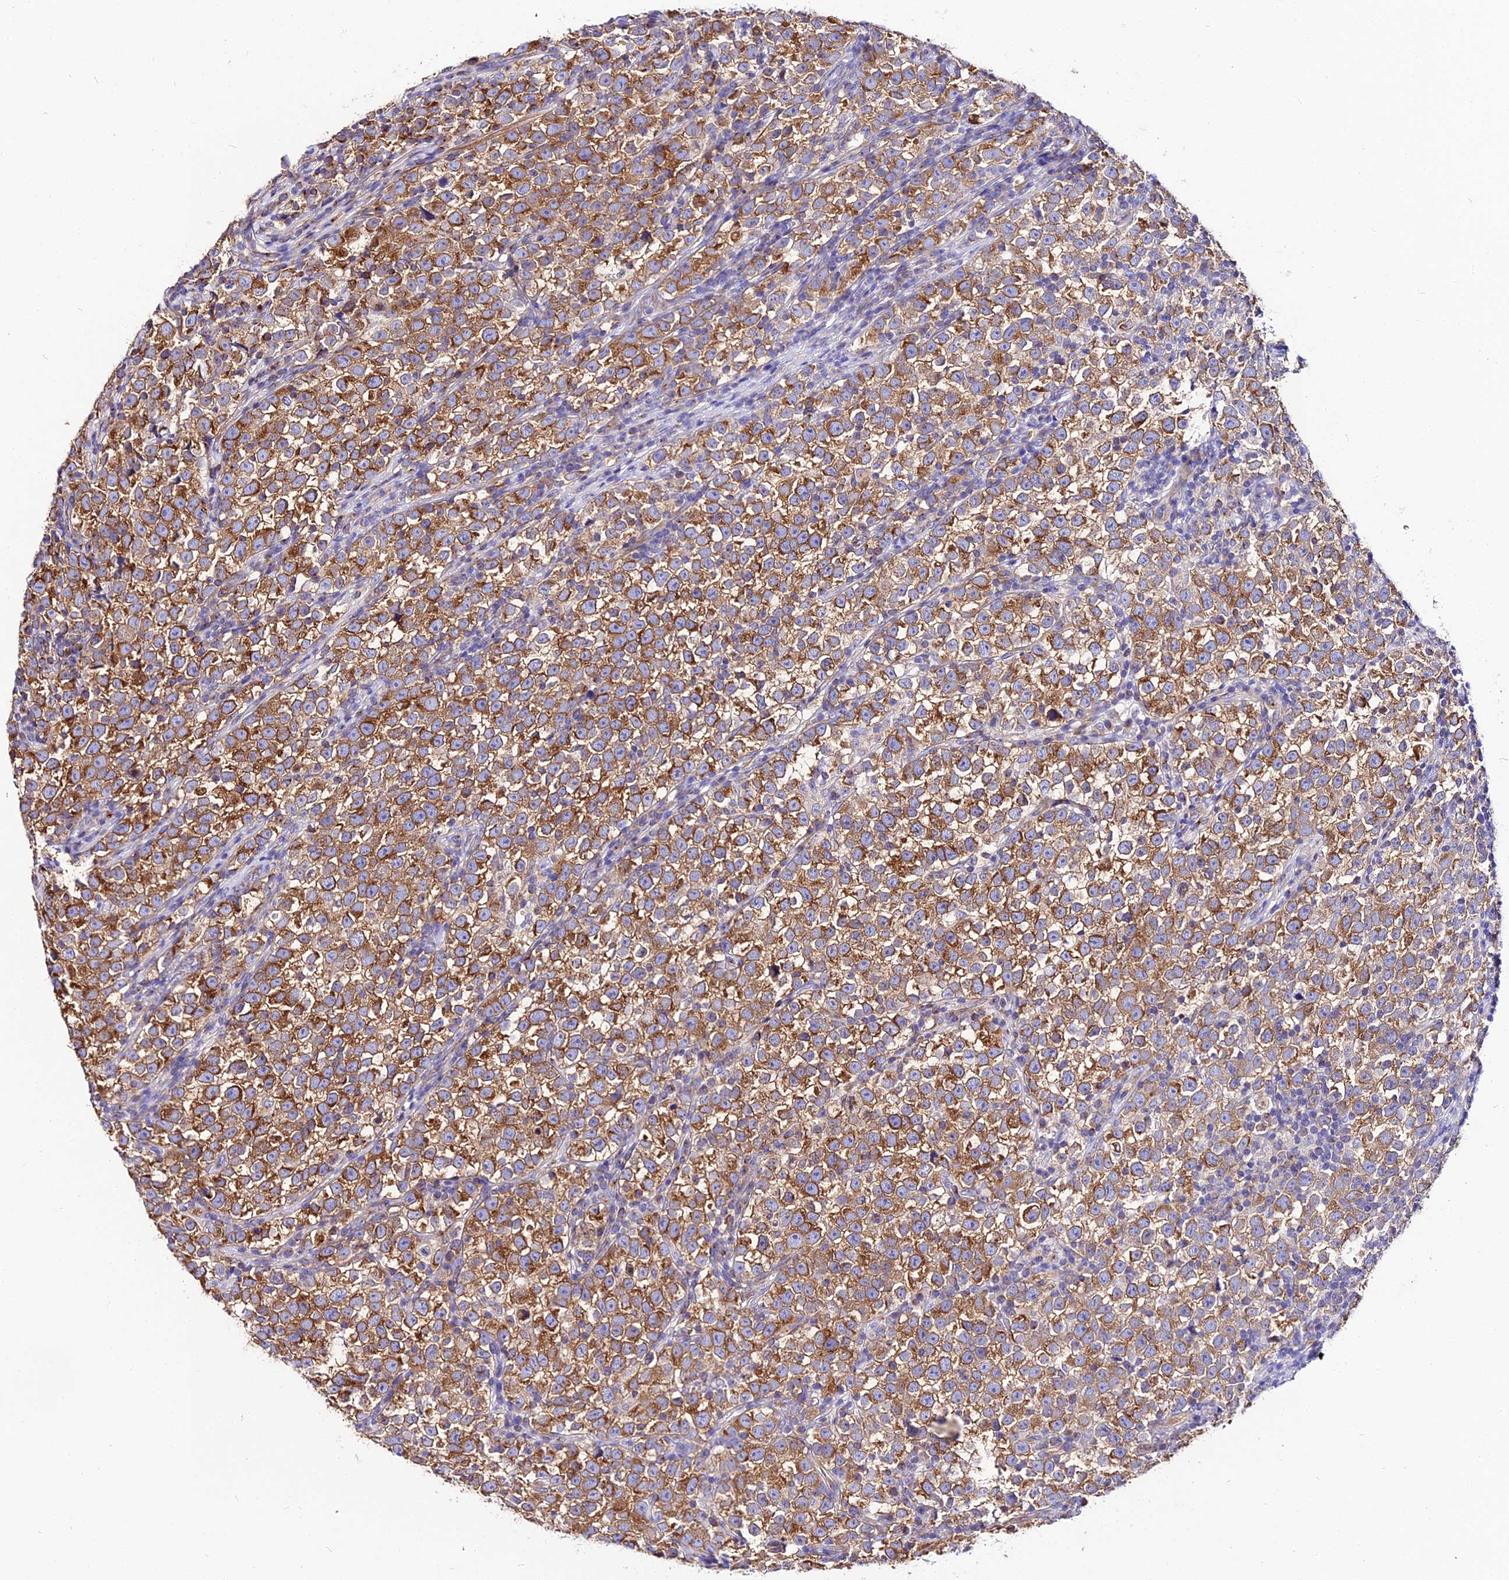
{"staining": {"intensity": "strong", "quantity": ">75%", "location": "cytoplasmic/membranous"}, "tissue": "testis cancer", "cell_type": "Tumor cells", "image_type": "cancer", "snomed": [{"axis": "morphology", "description": "Normal tissue, NOS"}, {"axis": "morphology", "description": "Seminoma, NOS"}, {"axis": "topography", "description": "Testis"}], "caption": "Testis cancer stained with DAB IHC demonstrates high levels of strong cytoplasmic/membranous expression in approximately >75% of tumor cells.", "gene": "TUBA3D", "patient": {"sex": "male", "age": 43}}